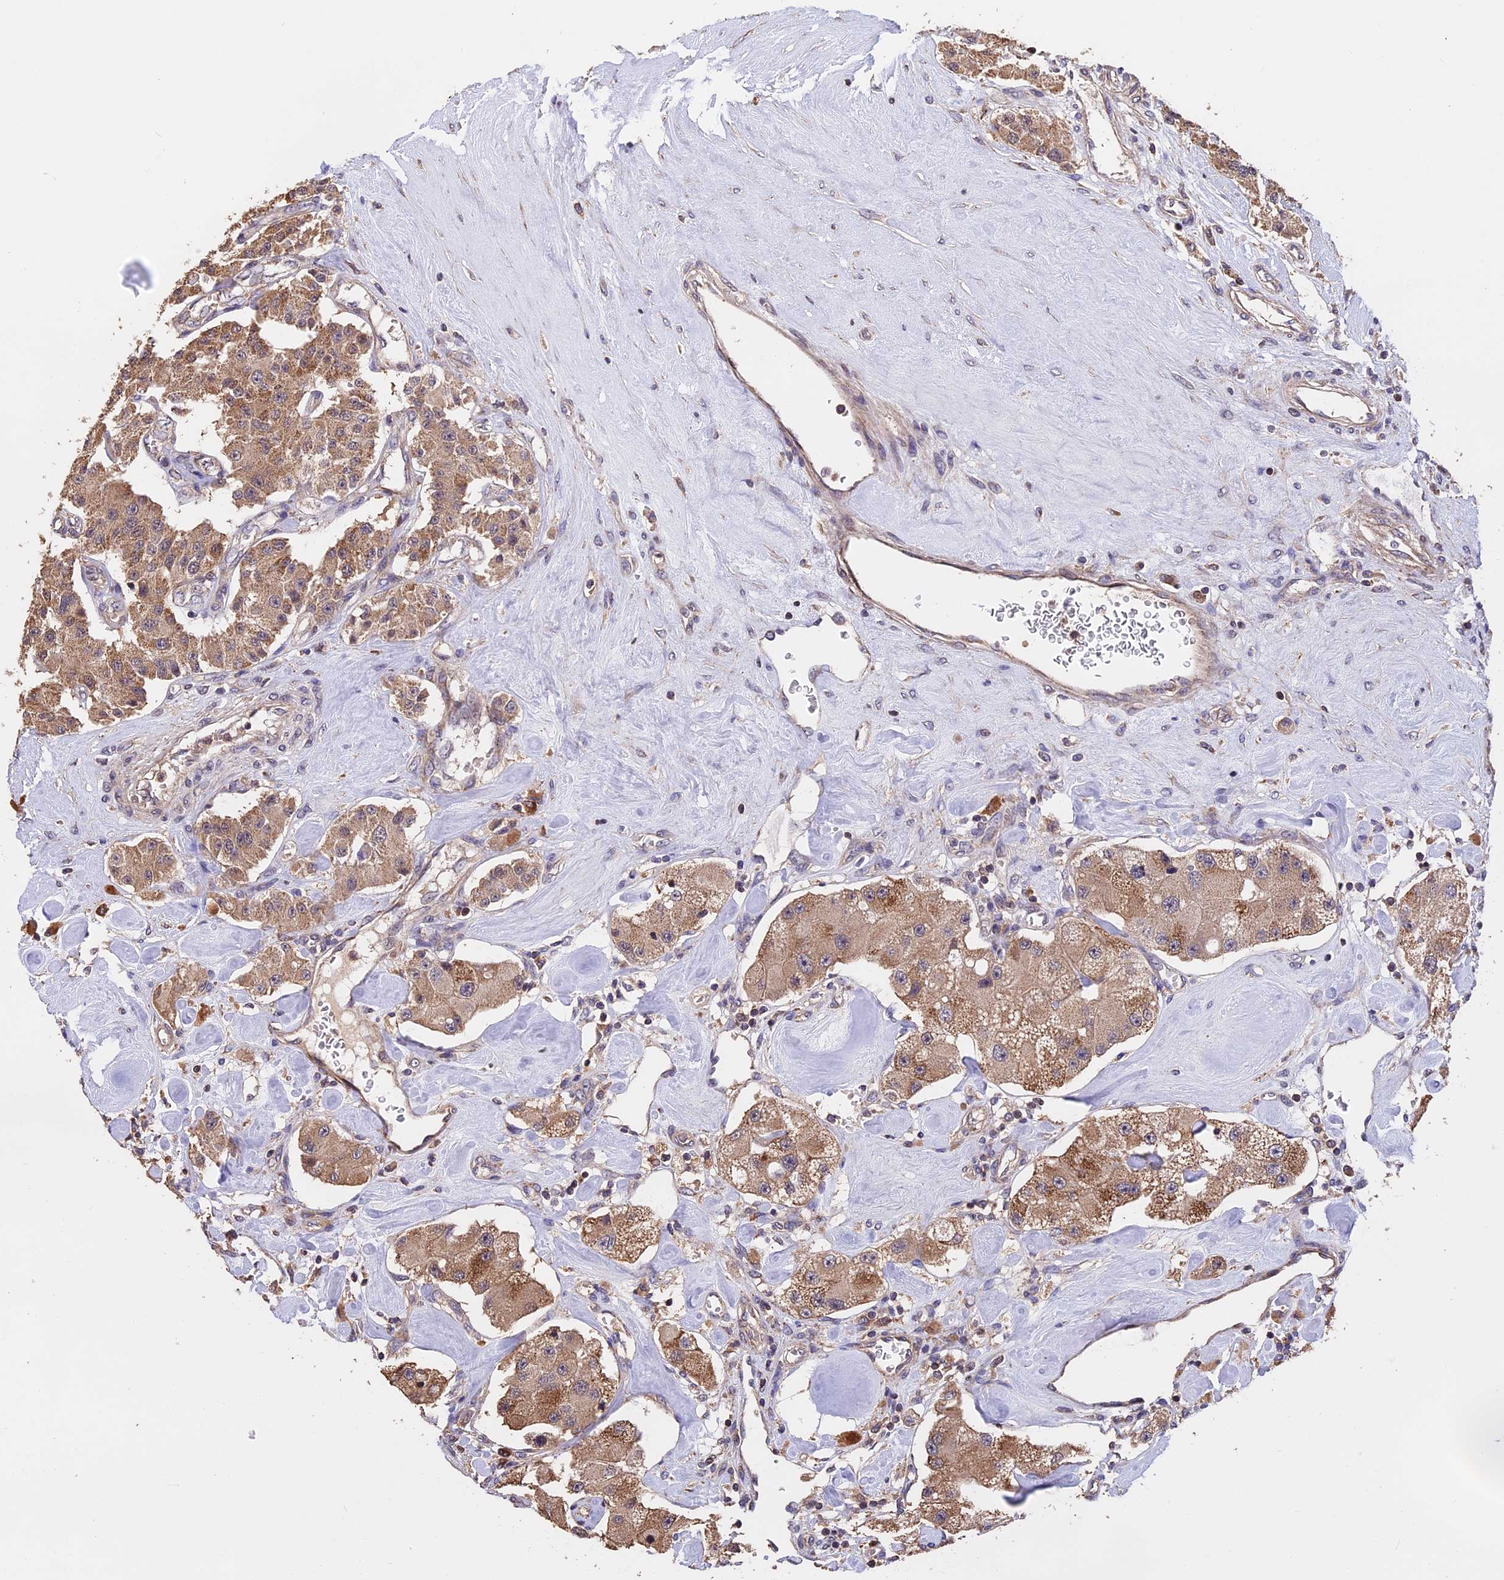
{"staining": {"intensity": "moderate", "quantity": ">75%", "location": "cytoplasmic/membranous"}, "tissue": "carcinoid", "cell_type": "Tumor cells", "image_type": "cancer", "snomed": [{"axis": "morphology", "description": "Carcinoid, malignant, NOS"}, {"axis": "topography", "description": "Pancreas"}], "caption": "Carcinoid (malignant) was stained to show a protein in brown. There is medium levels of moderate cytoplasmic/membranous positivity in approximately >75% of tumor cells.", "gene": "PKD2L2", "patient": {"sex": "male", "age": 41}}